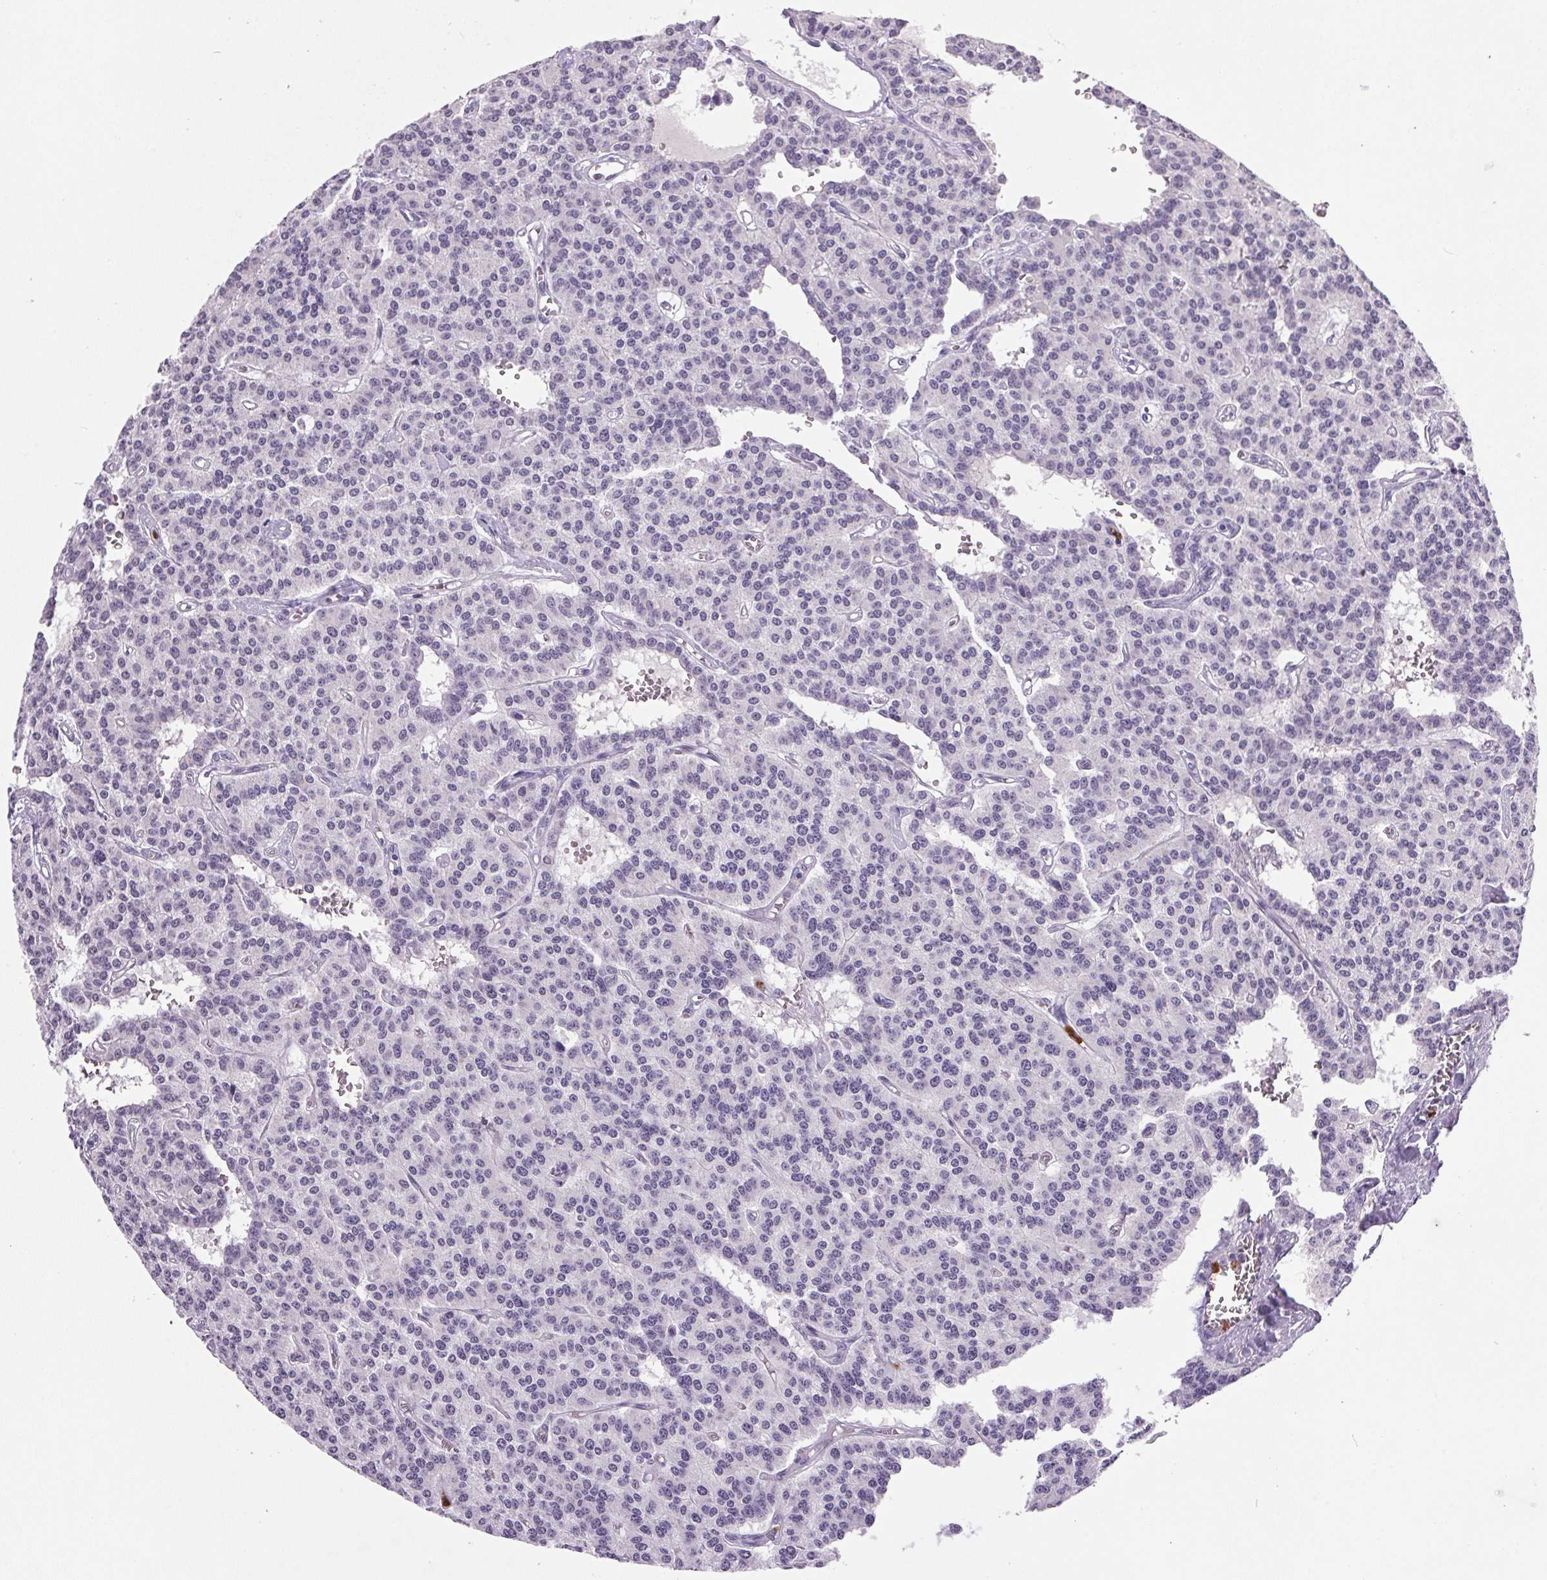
{"staining": {"intensity": "negative", "quantity": "none", "location": "none"}, "tissue": "carcinoid", "cell_type": "Tumor cells", "image_type": "cancer", "snomed": [{"axis": "morphology", "description": "Carcinoid, malignant, NOS"}, {"axis": "topography", "description": "Lung"}], "caption": "Tumor cells show no significant staining in malignant carcinoid.", "gene": "TRDN", "patient": {"sex": "female", "age": 71}}